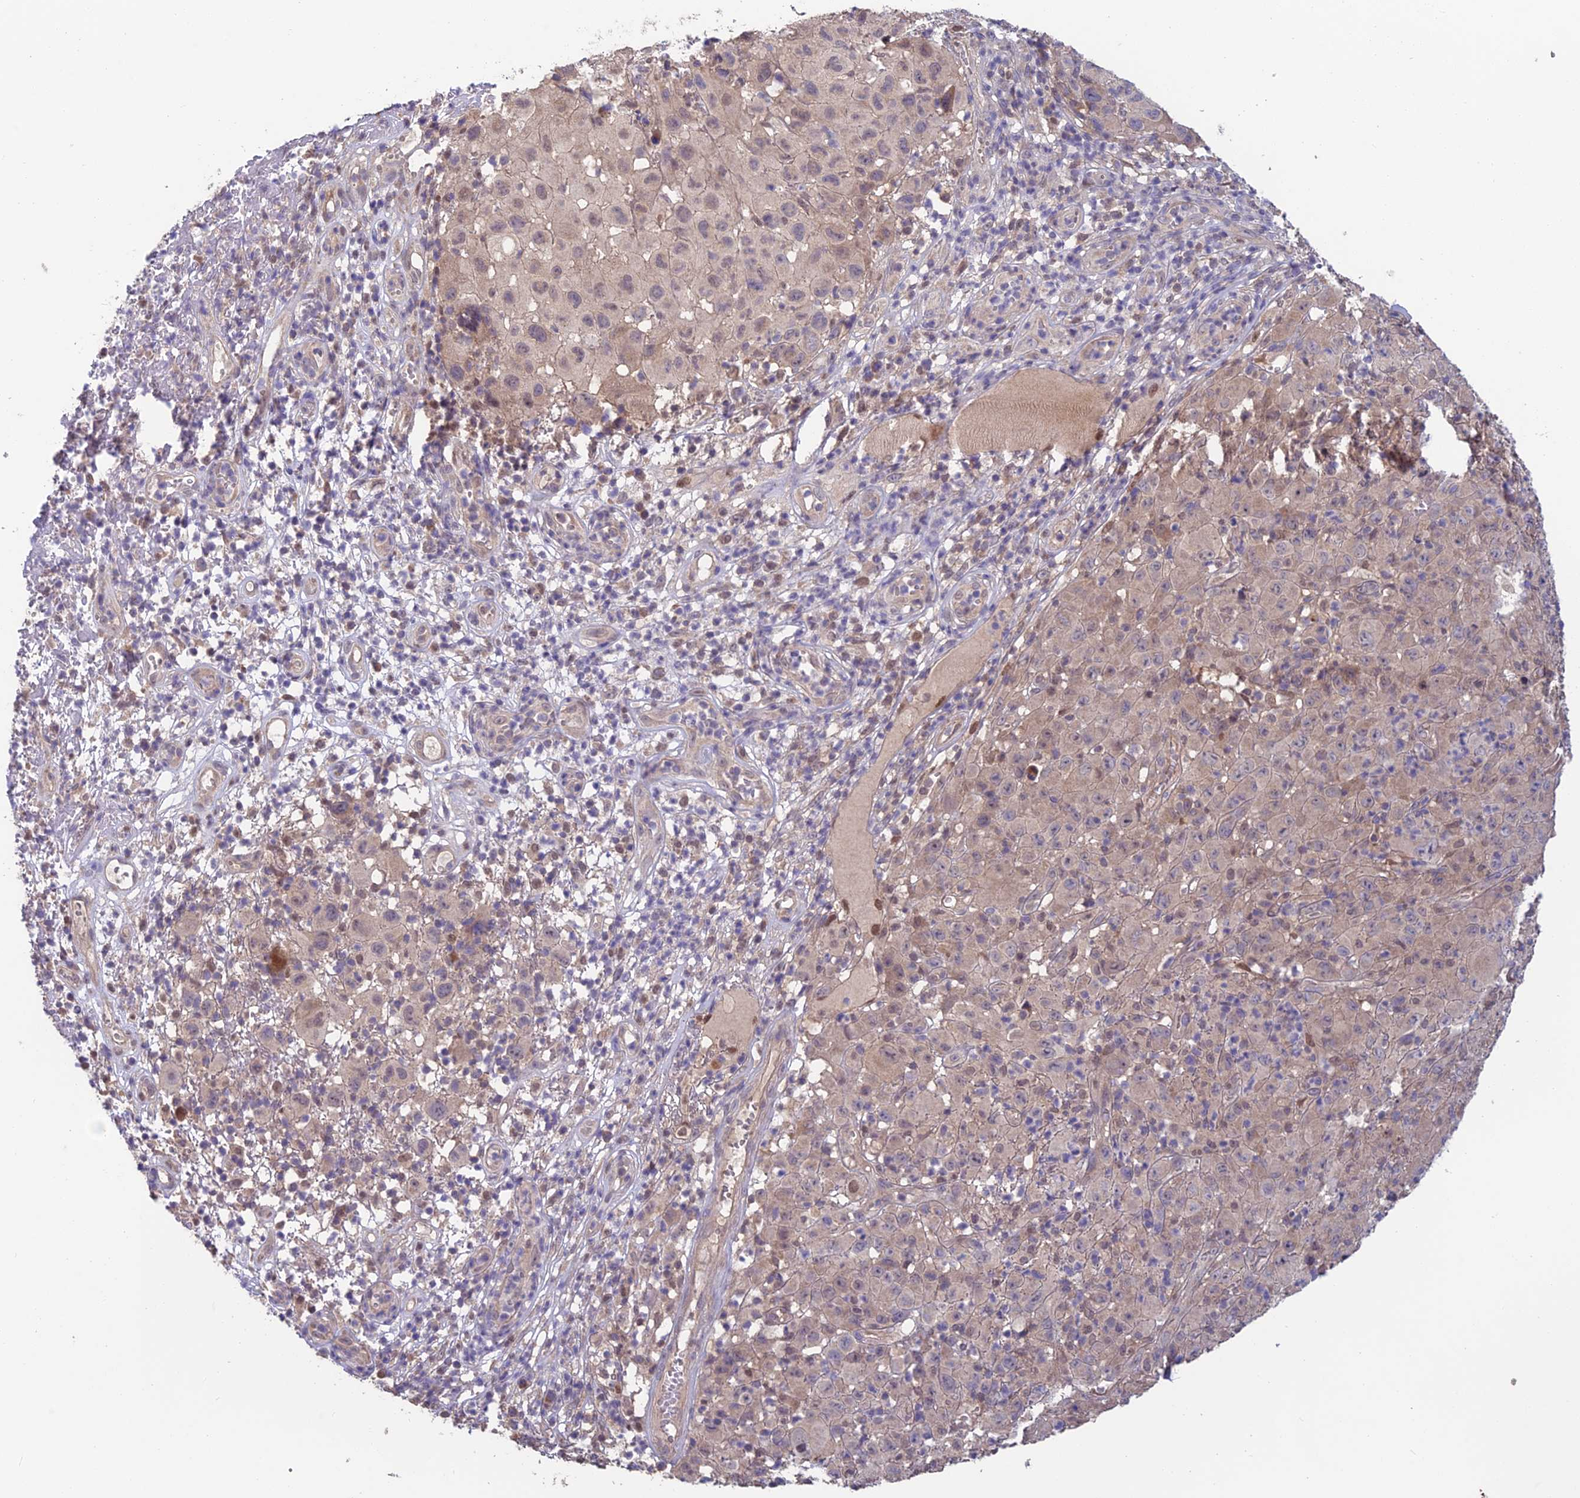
{"staining": {"intensity": "weak", "quantity": "<25%", "location": "cytoplasmic/membranous"}, "tissue": "melanoma", "cell_type": "Tumor cells", "image_type": "cancer", "snomed": [{"axis": "morphology", "description": "Malignant melanoma, NOS"}, {"axis": "topography", "description": "Skin"}], "caption": "A high-resolution histopathology image shows IHC staining of melanoma, which shows no significant expression in tumor cells.", "gene": "SHISA5", "patient": {"sex": "male", "age": 73}}